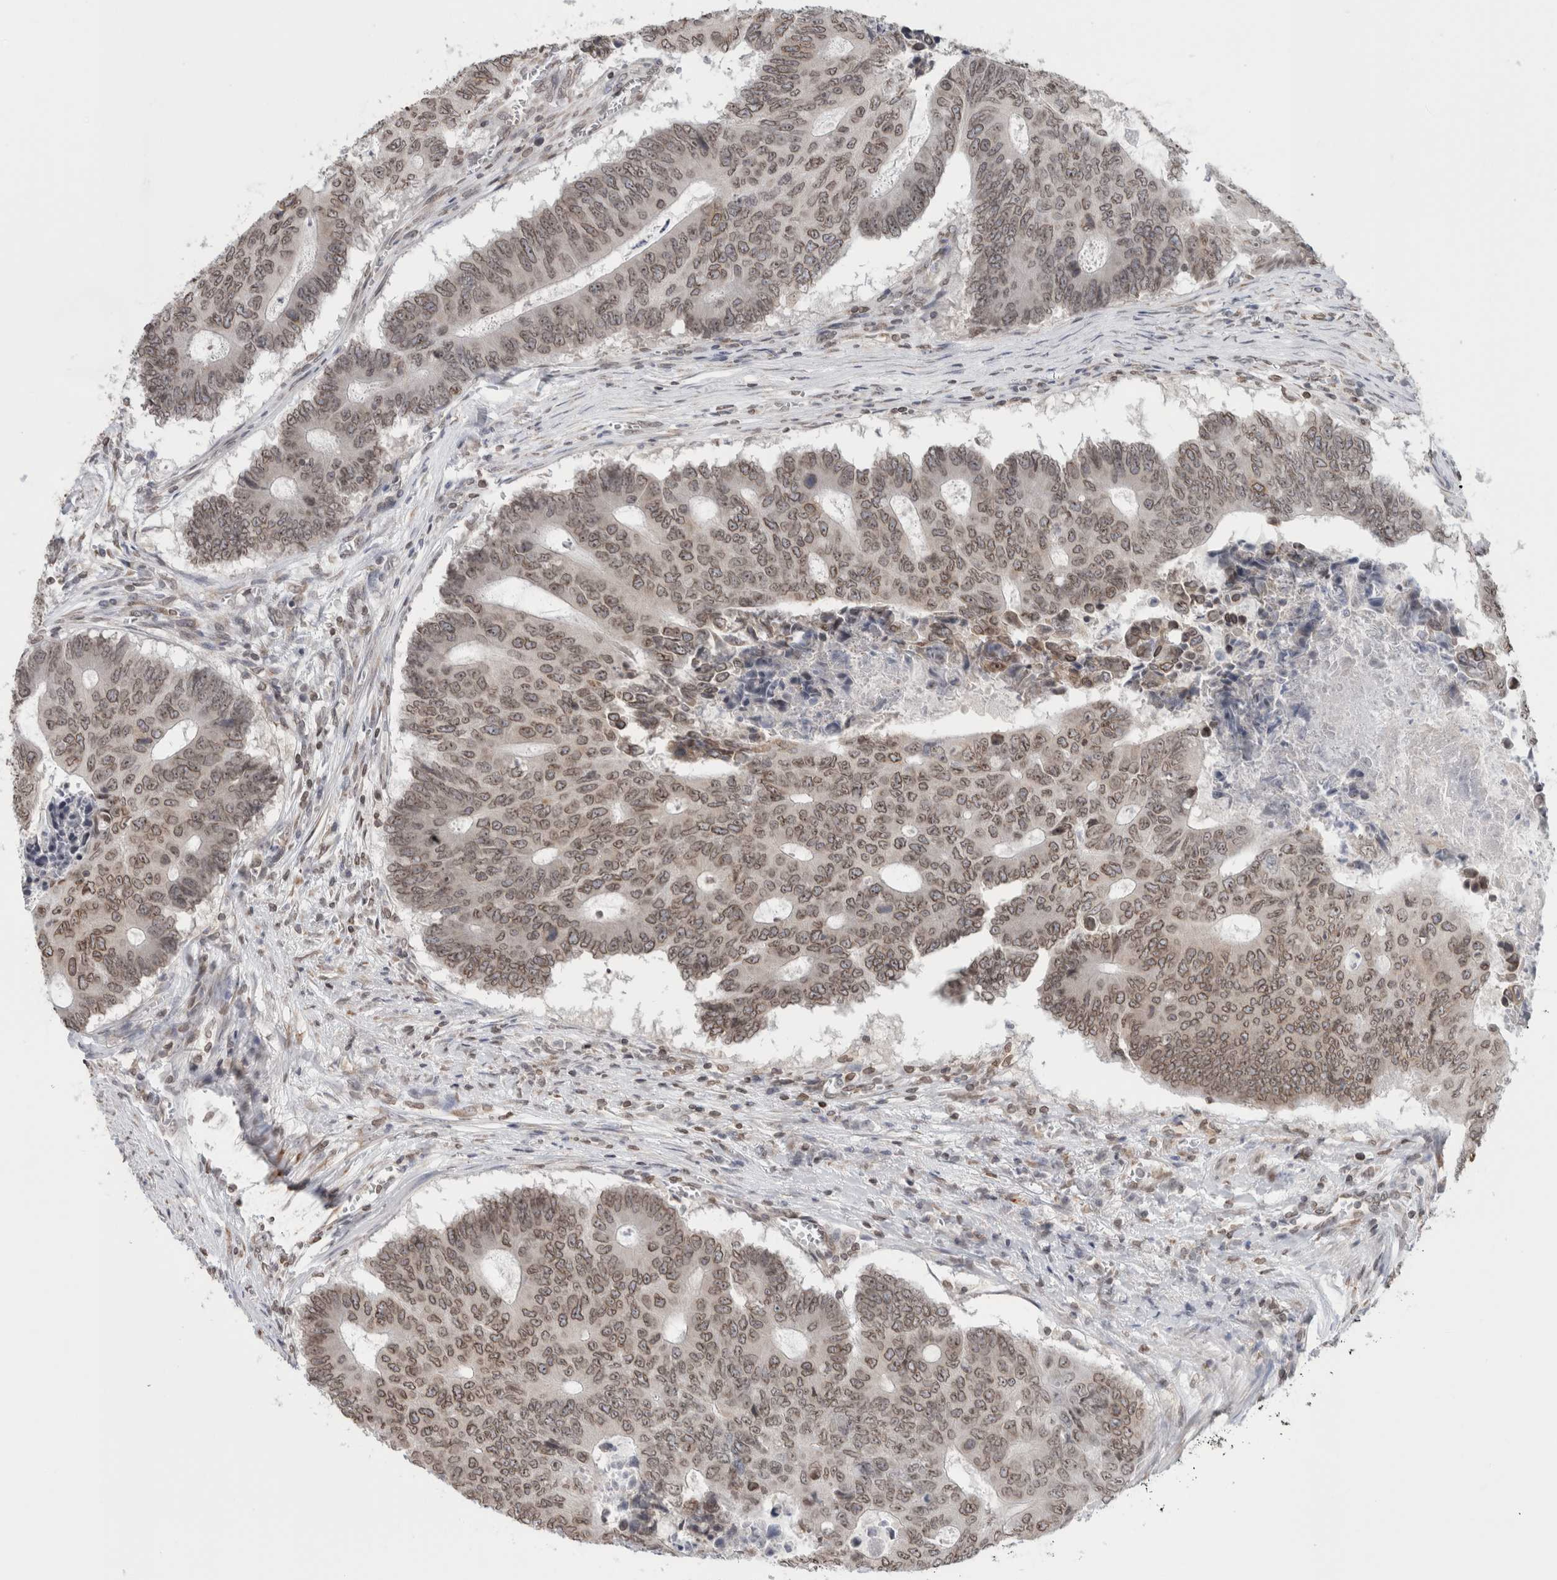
{"staining": {"intensity": "weak", "quantity": ">75%", "location": "nuclear"}, "tissue": "colorectal cancer", "cell_type": "Tumor cells", "image_type": "cancer", "snomed": [{"axis": "morphology", "description": "Adenocarcinoma, NOS"}, {"axis": "topography", "description": "Colon"}], "caption": "Protein analysis of adenocarcinoma (colorectal) tissue displays weak nuclear staining in about >75% of tumor cells. (DAB (3,3'-diaminobenzidine) IHC, brown staining for protein, blue staining for nuclei).", "gene": "RBMX2", "patient": {"sex": "male", "age": 87}}